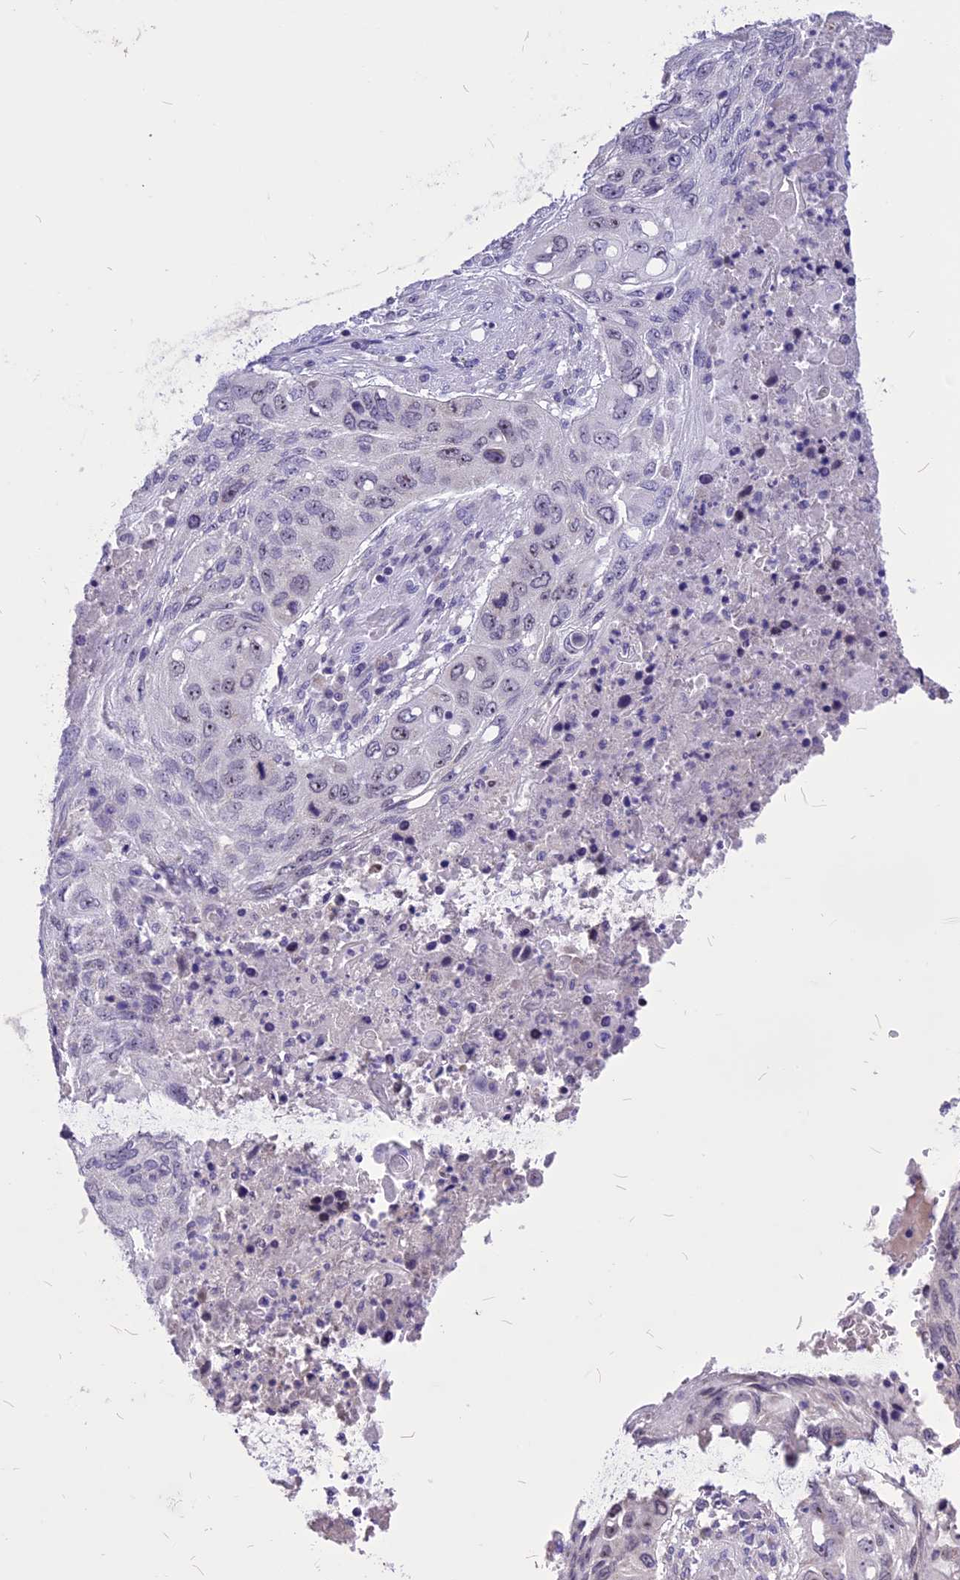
{"staining": {"intensity": "weak", "quantity": "<25%", "location": "nuclear"}, "tissue": "lung cancer", "cell_type": "Tumor cells", "image_type": "cancer", "snomed": [{"axis": "morphology", "description": "Squamous cell carcinoma, NOS"}, {"axis": "topography", "description": "Lung"}], "caption": "Tumor cells show no significant staining in squamous cell carcinoma (lung).", "gene": "CMSS1", "patient": {"sex": "female", "age": 63}}